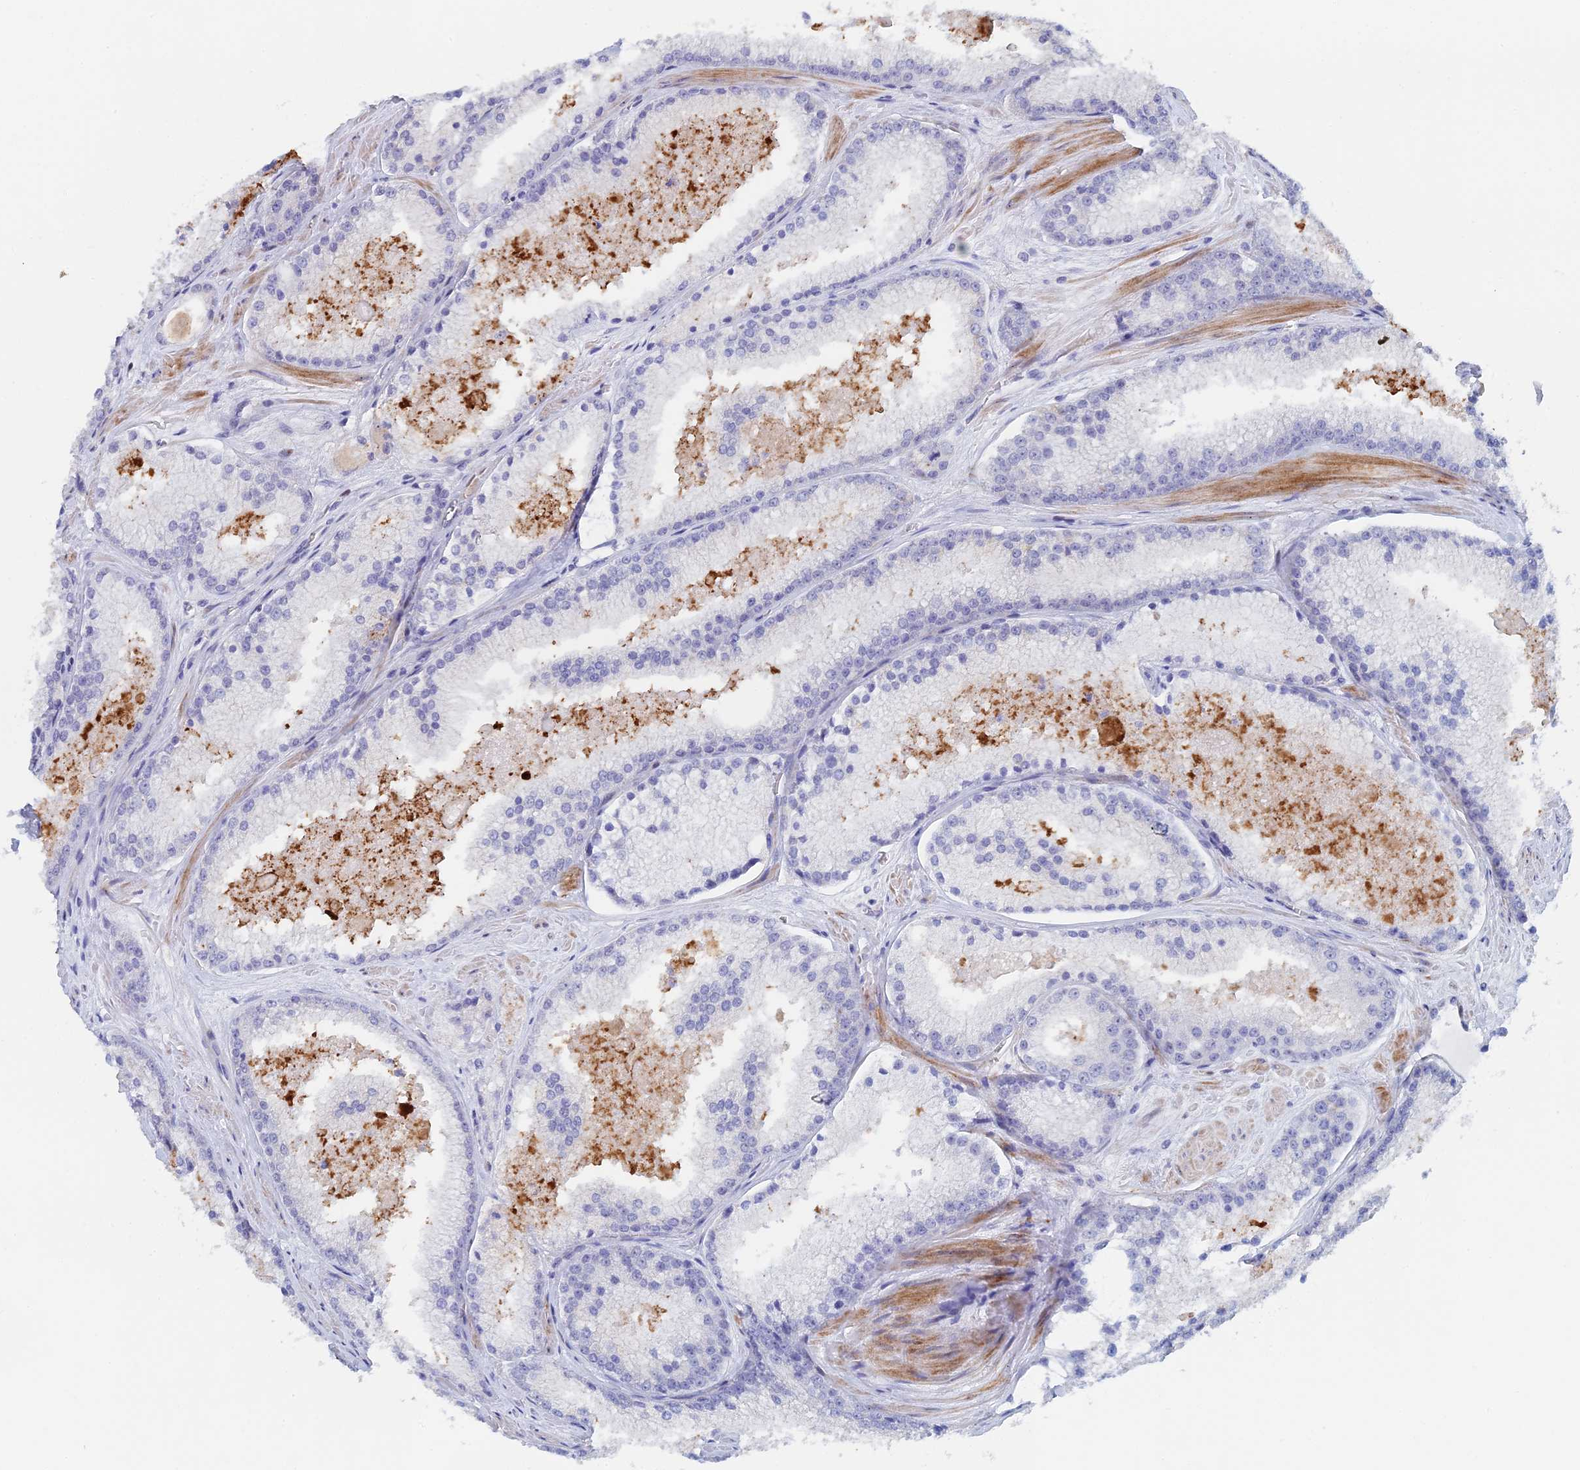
{"staining": {"intensity": "negative", "quantity": "none", "location": "none"}, "tissue": "prostate cancer", "cell_type": "Tumor cells", "image_type": "cancer", "snomed": [{"axis": "morphology", "description": "Adenocarcinoma, High grade"}, {"axis": "topography", "description": "Prostate"}], "caption": "The immunohistochemistry (IHC) photomicrograph has no significant expression in tumor cells of prostate high-grade adenocarcinoma tissue.", "gene": "DRGX", "patient": {"sex": "male", "age": 61}}